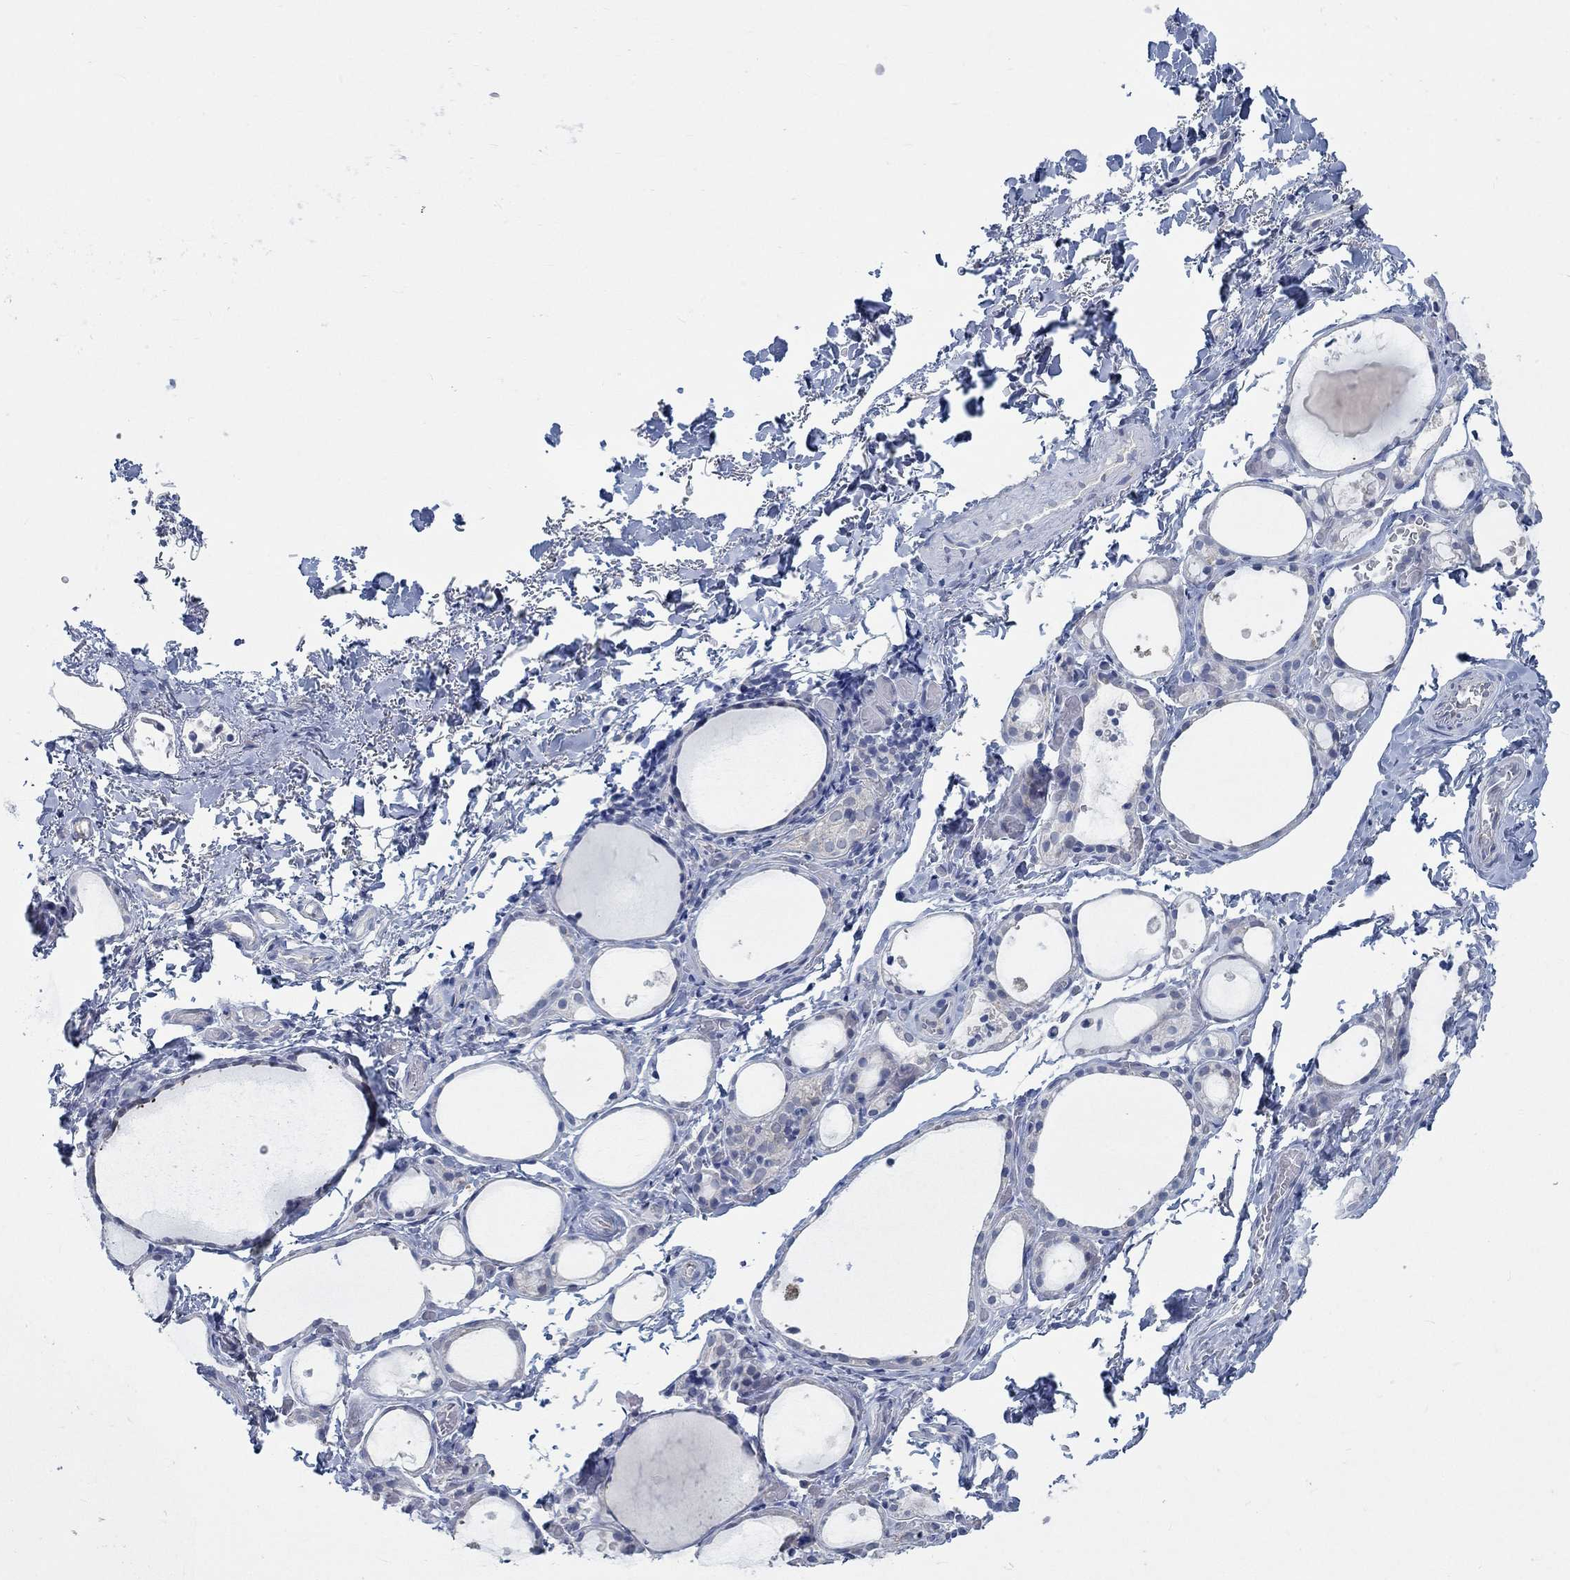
{"staining": {"intensity": "negative", "quantity": "none", "location": "none"}, "tissue": "thyroid gland", "cell_type": "Glandular cells", "image_type": "normal", "snomed": [{"axis": "morphology", "description": "Normal tissue, NOS"}, {"axis": "topography", "description": "Thyroid gland"}], "caption": "Human thyroid gland stained for a protein using IHC reveals no positivity in glandular cells.", "gene": "TEKT4", "patient": {"sex": "male", "age": 68}}